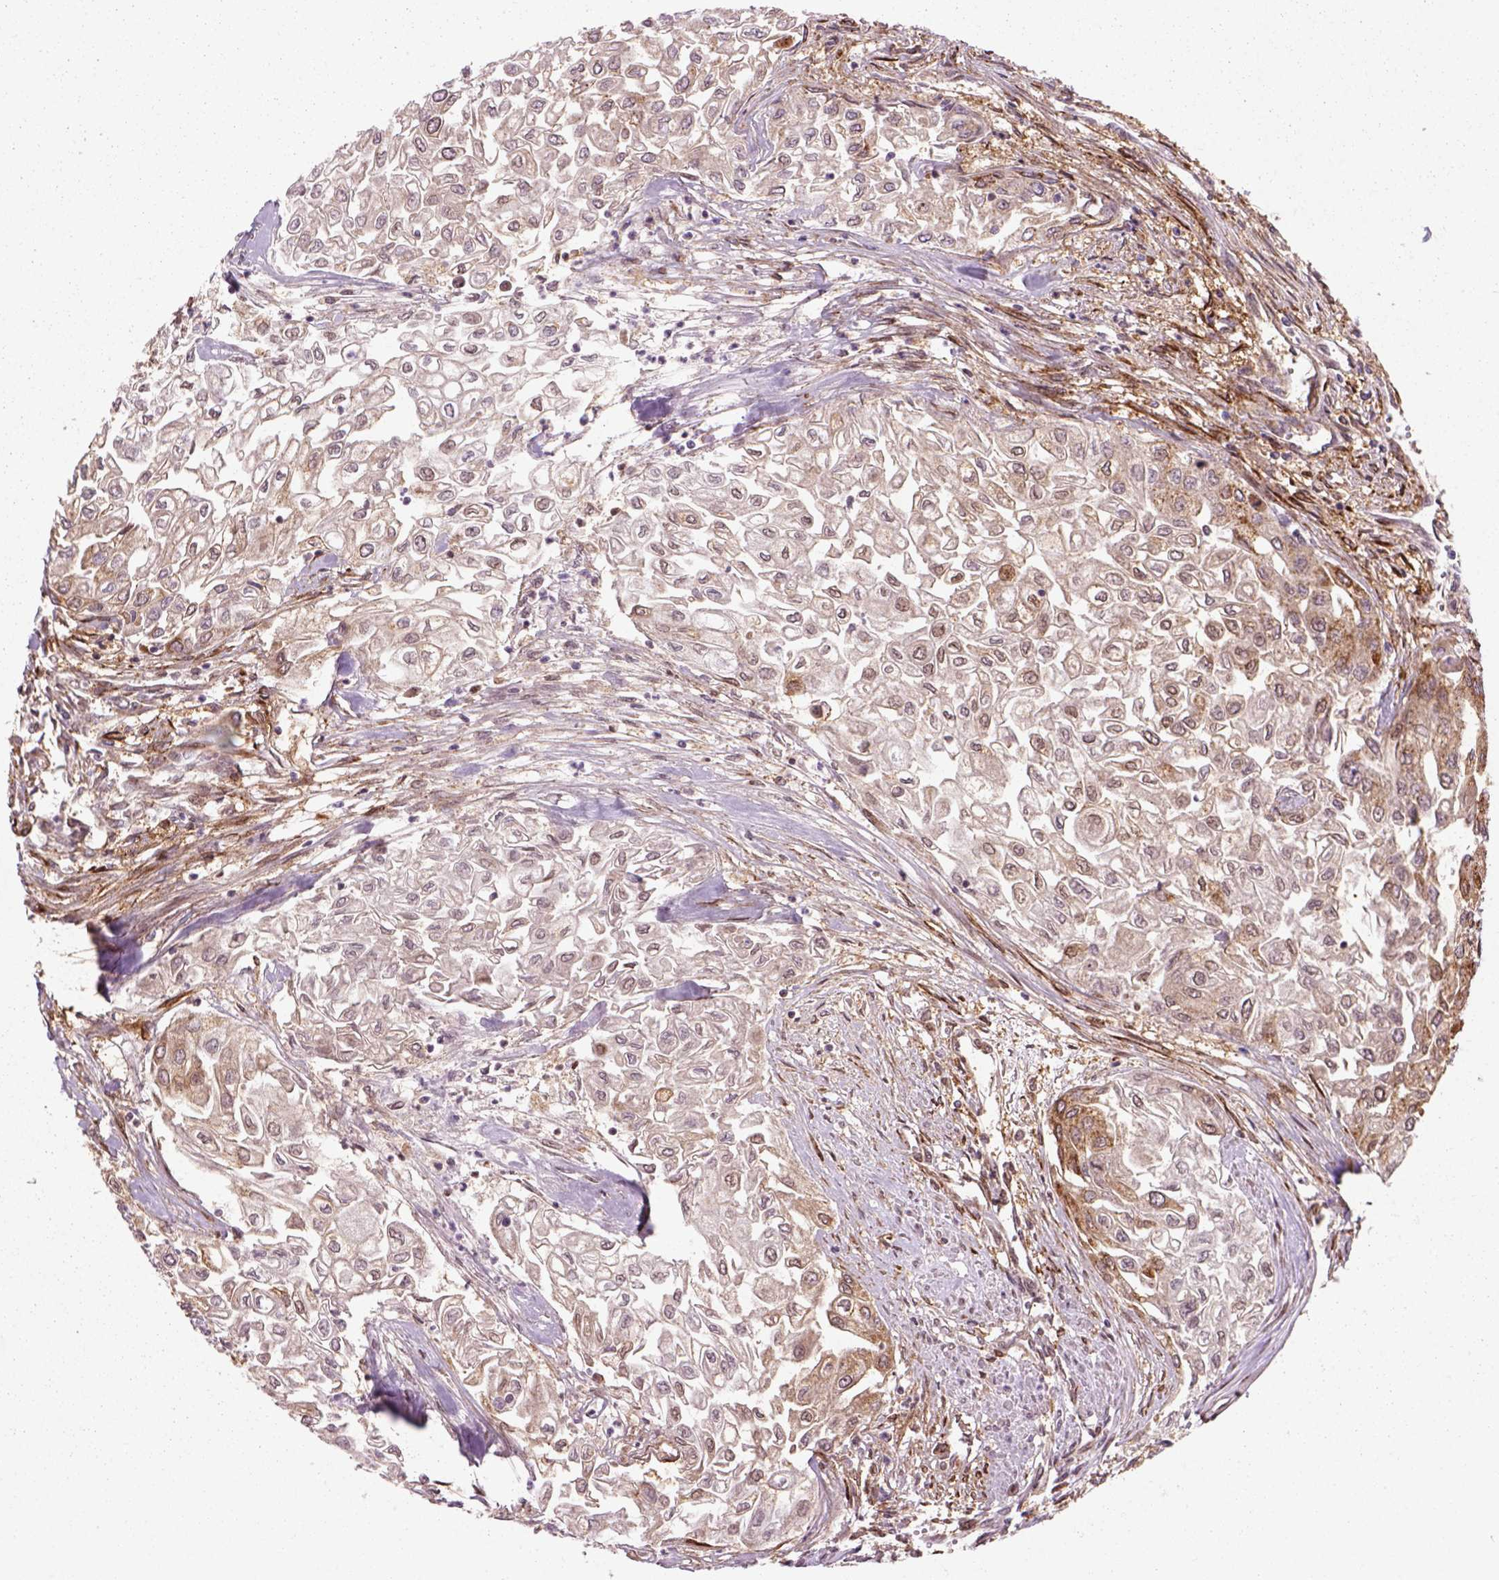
{"staining": {"intensity": "moderate", "quantity": ">75%", "location": "cytoplasmic/membranous"}, "tissue": "urothelial cancer", "cell_type": "Tumor cells", "image_type": "cancer", "snomed": [{"axis": "morphology", "description": "Urothelial carcinoma, High grade"}, {"axis": "topography", "description": "Urinary bladder"}], "caption": "An immunohistochemistry photomicrograph of tumor tissue is shown. Protein staining in brown labels moderate cytoplasmic/membranous positivity in urothelial cancer within tumor cells. Nuclei are stained in blue.", "gene": "MARCKS", "patient": {"sex": "male", "age": 62}}